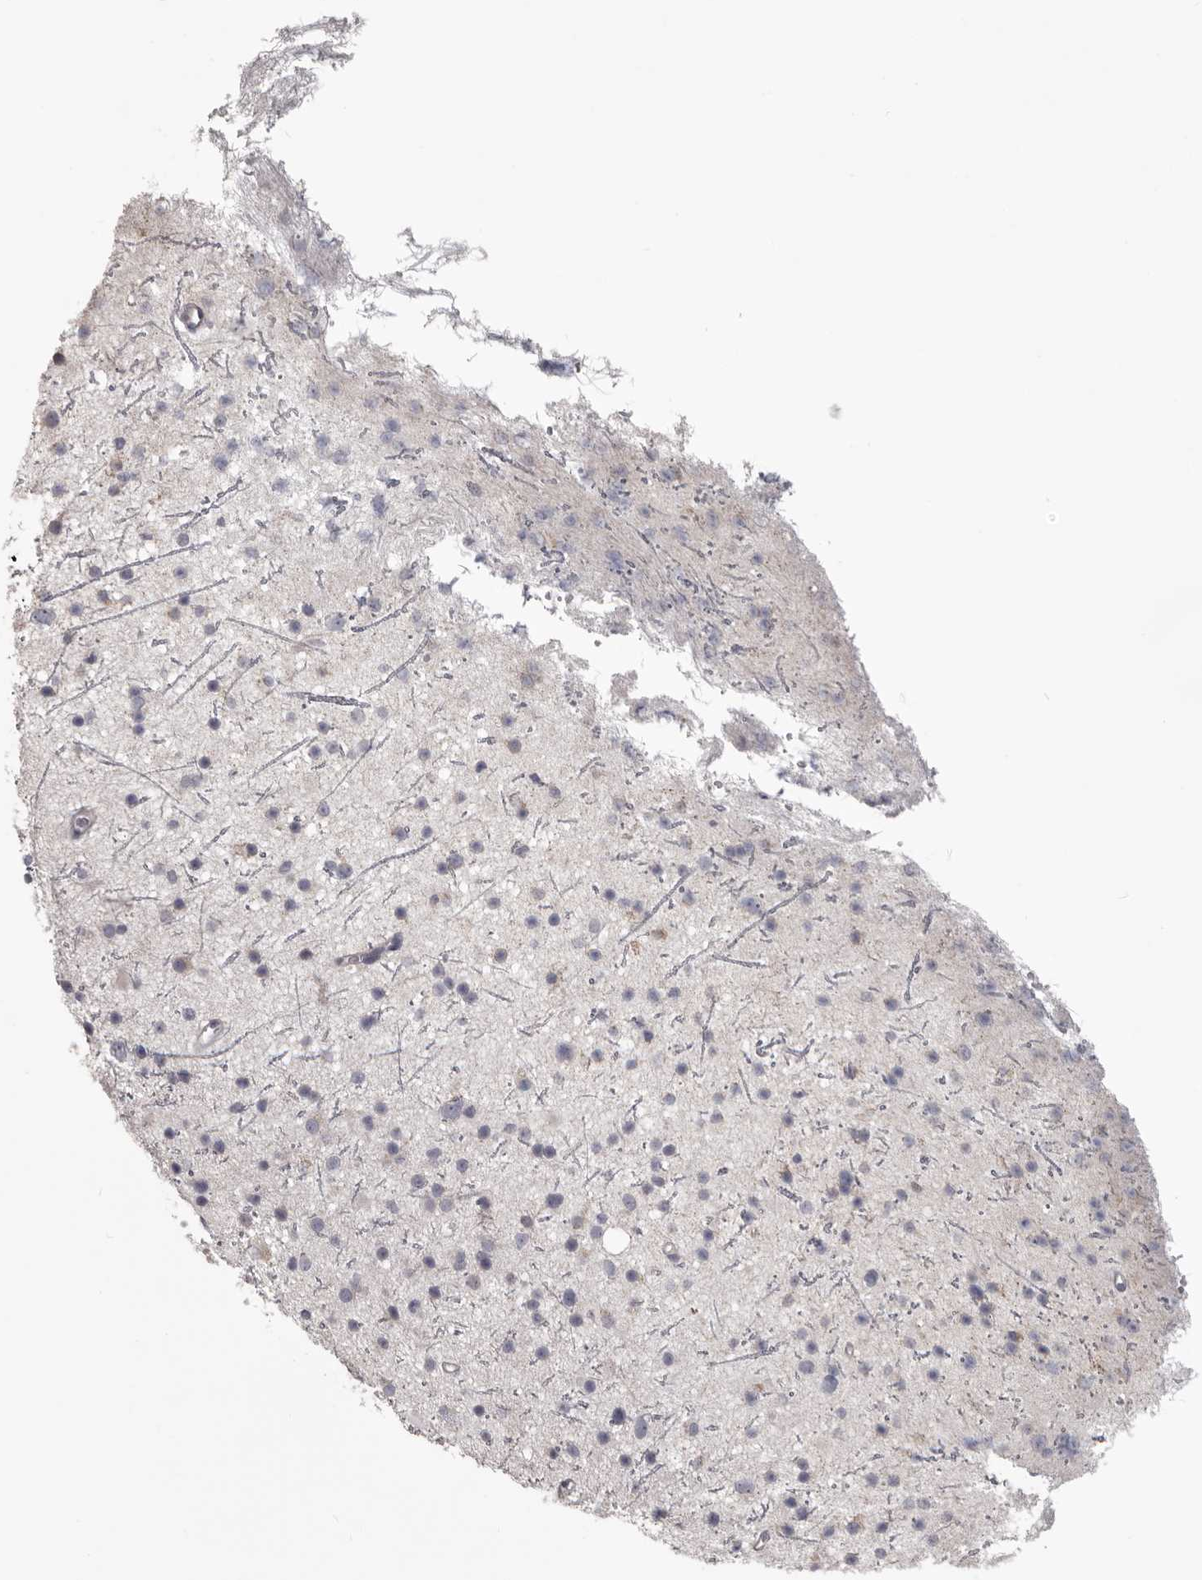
{"staining": {"intensity": "negative", "quantity": "none", "location": "none"}, "tissue": "glioma", "cell_type": "Tumor cells", "image_type": "cancer", "snomed": [{"axis": "morphology", "description": "Glioma, malignant, Low grade"}, {"axis": "topography", "description": "Cerebral cortex"}], "caption": "An image of malignant low-grade glioma stained for a protein demonstrates no brown staining in tumor cells.", "gene": "LPAR6", "patient": {"sex": "female", "age": 39}}